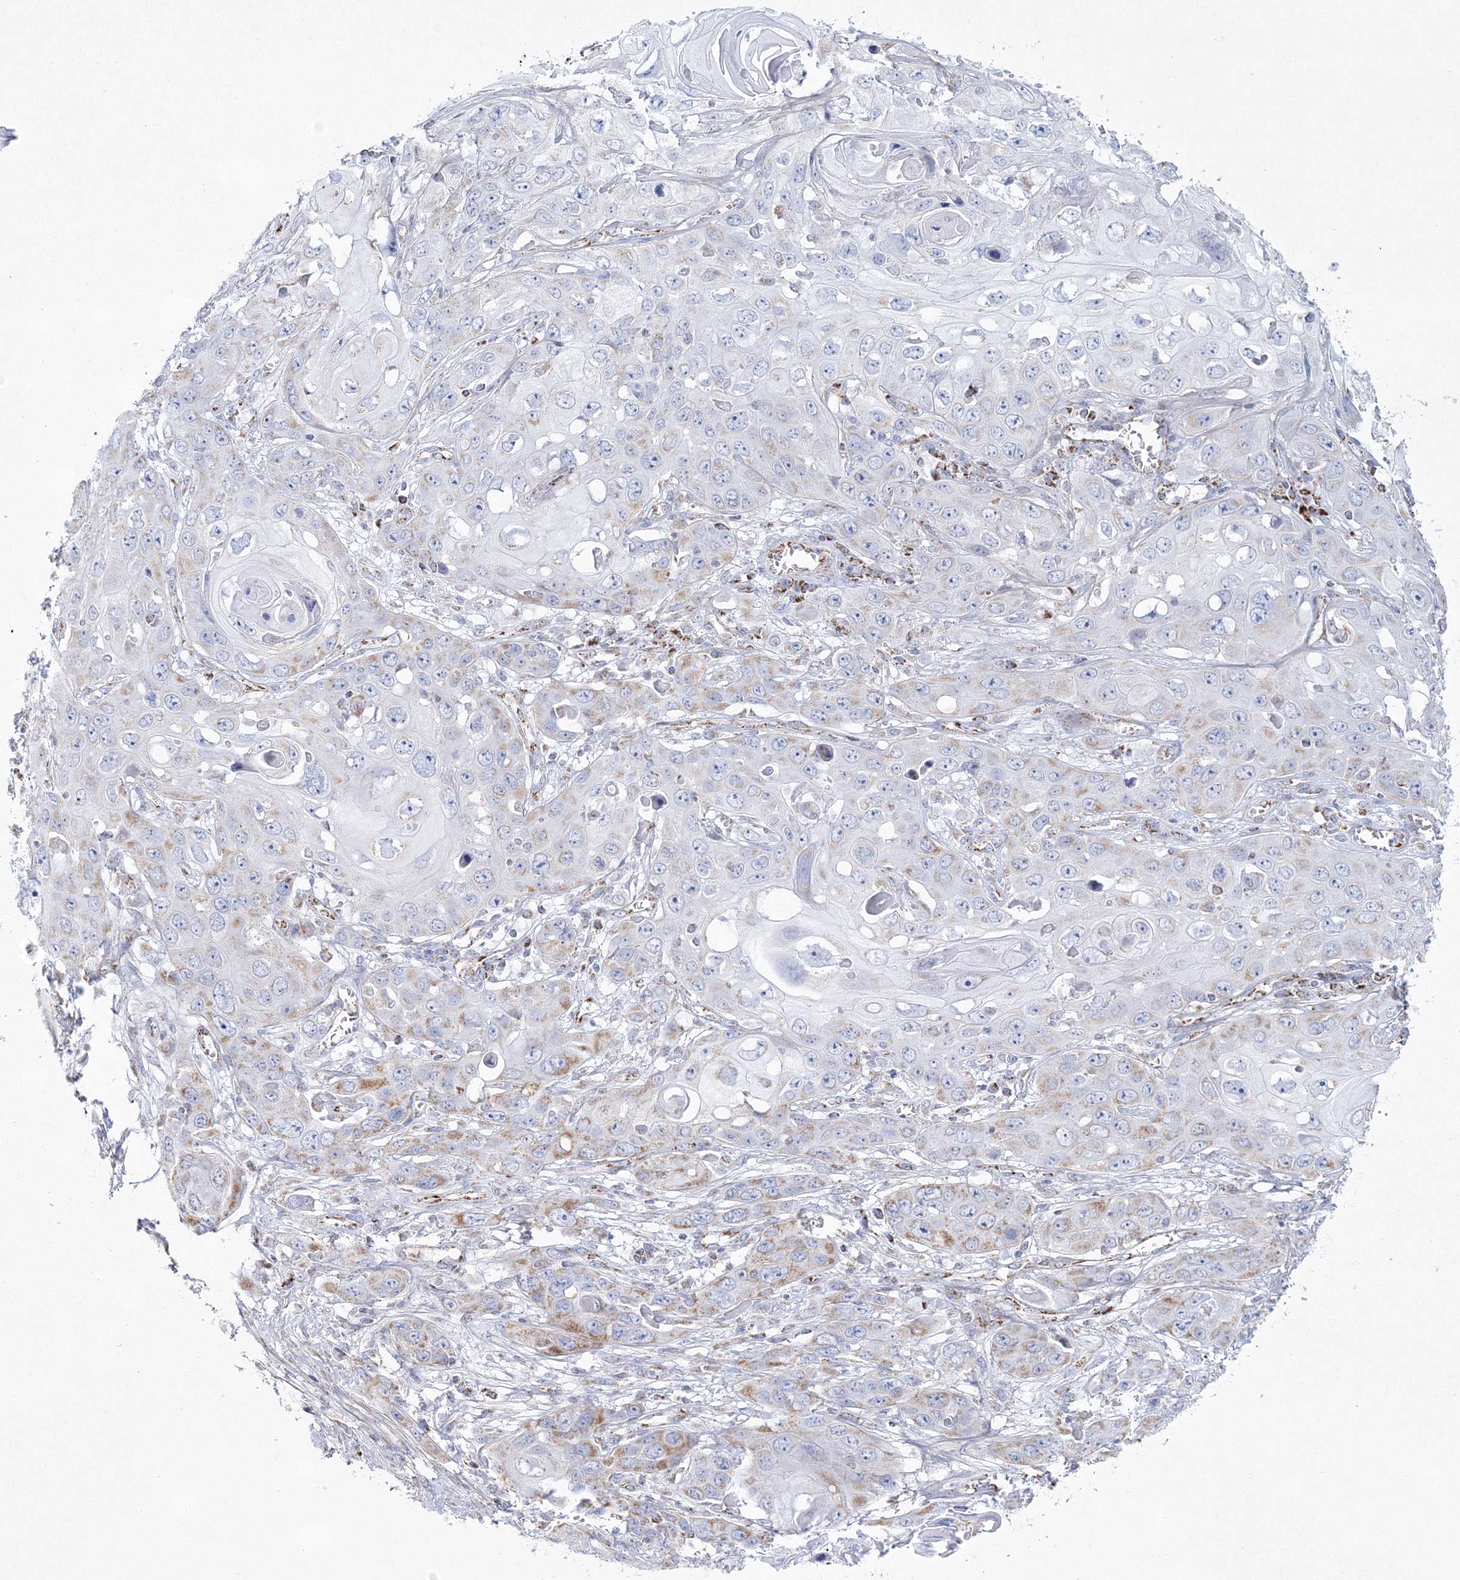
{"staining": {"intensity": "moderate", "quantity": "<25%", "location": "cytoplasmic/membranous"}, "tissue": "skin cancer", "cell_type": "Tumor cells", "image_type": "cancer", "snomed": [{"axis": "morphology", "description": "Squamous cell carcinoma, NOS"}, {"axis": "topography", "description": "Skin"}], "caption": "This image demonstrates immunohistochemistry staining of skin cancer, with low moderate cytoplasmic/membranous positivity in about <25% of tumor cells.", "gene": "HIBCH", "patient": {"sex": "male", "age": 55}}